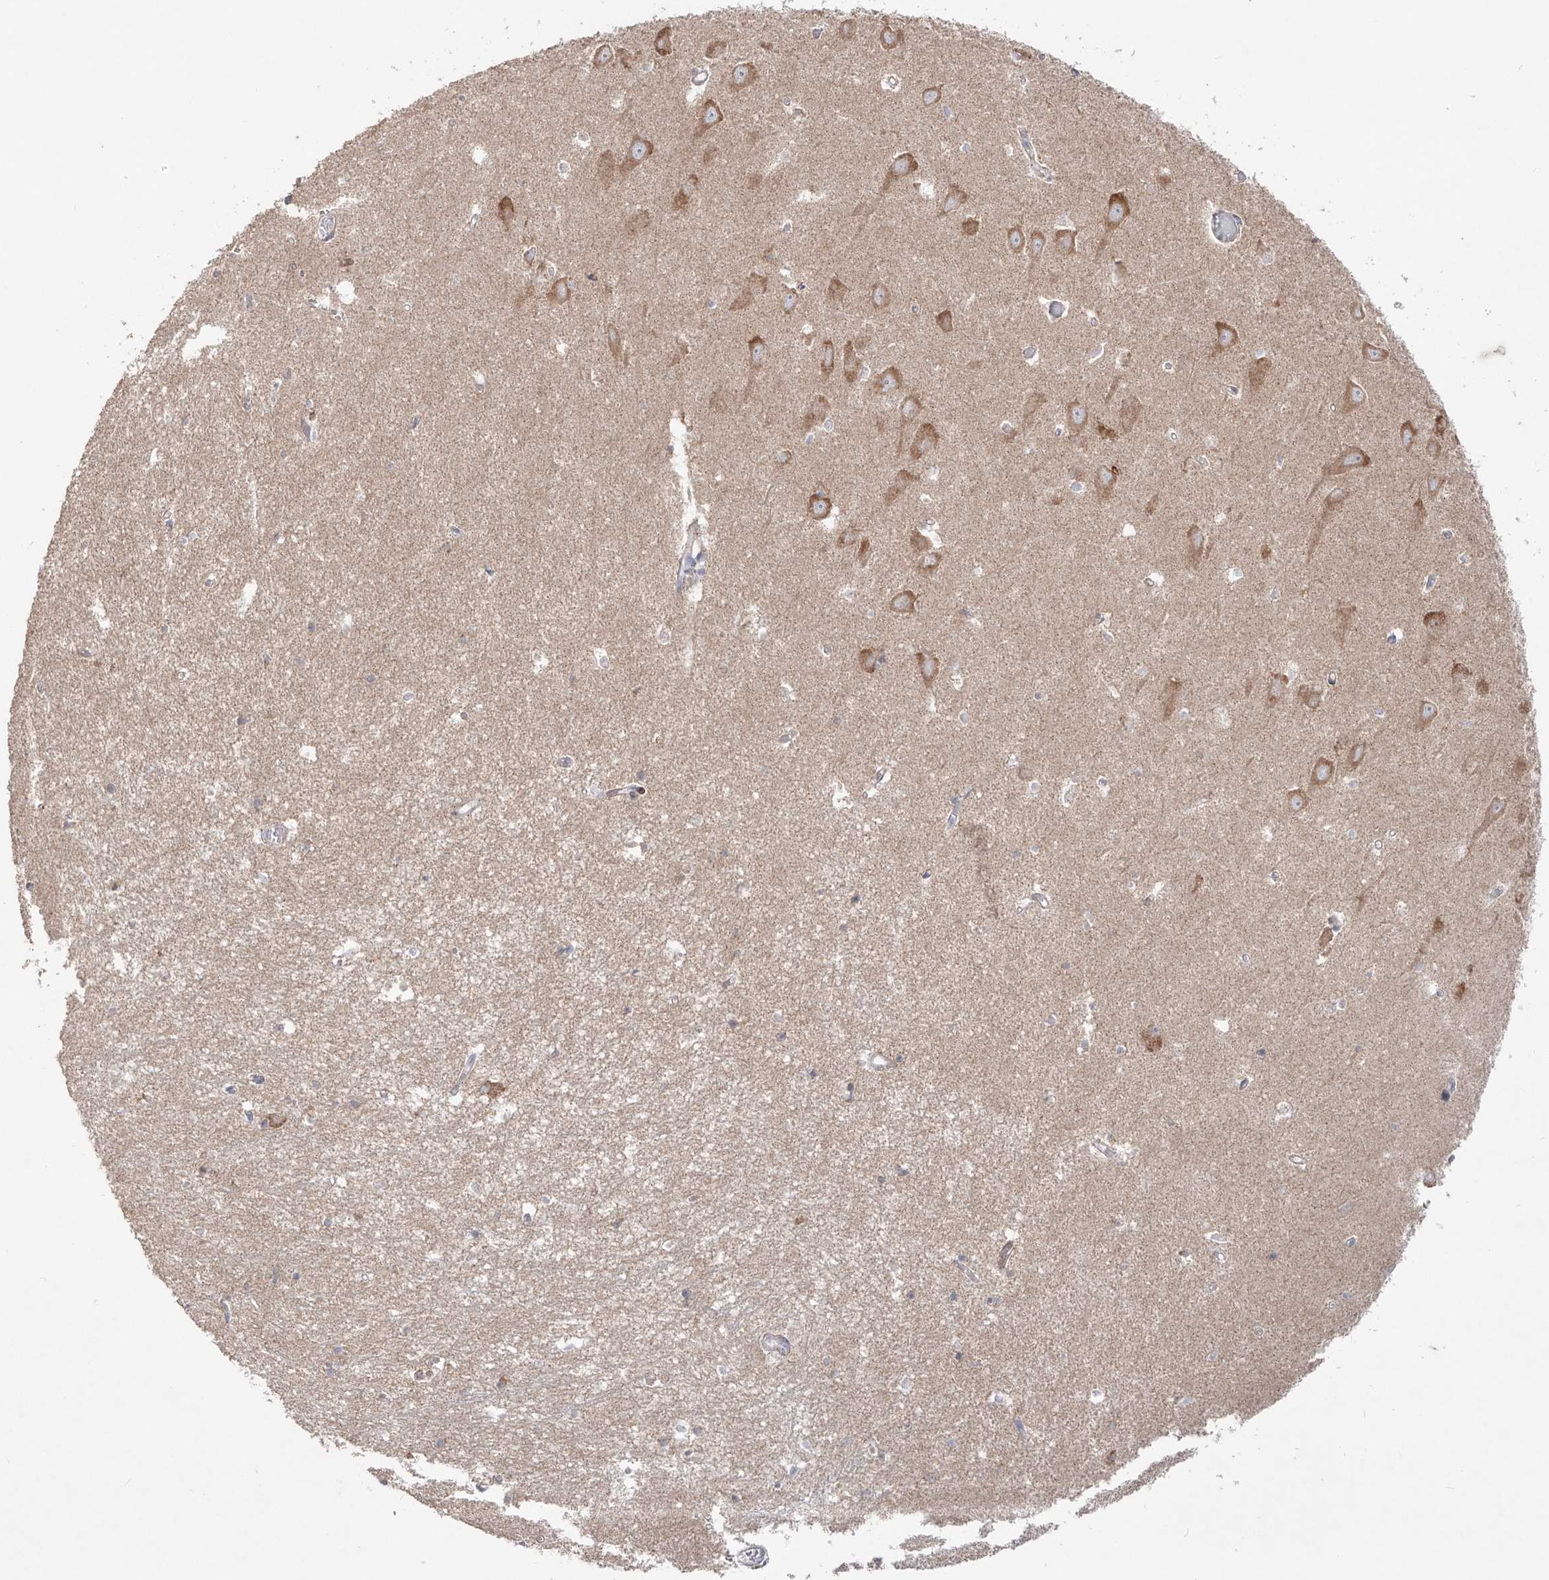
{"staining": {"intensity": "negative", "quantity": "none", "location": "none"}, "tissue": "hippocampus", "cell_type": "Glial cells", "image_type": "normal", "snomed": [{"axis": "morphology", "description": "Normal tissue, NOS"}, {"axis": "topography", "description": "Hippocampus"}], "caption": "Glial cells are negative for brown protein staining in unremarkable hippocampus. (Stains: DAB immunohistochemistry (IHC) with hematoxylin counter stain, Microscopy: brightfield microscopy at high magnification).", "gene": "YKT6", "patient": {"sex": "male", "age": 70}}